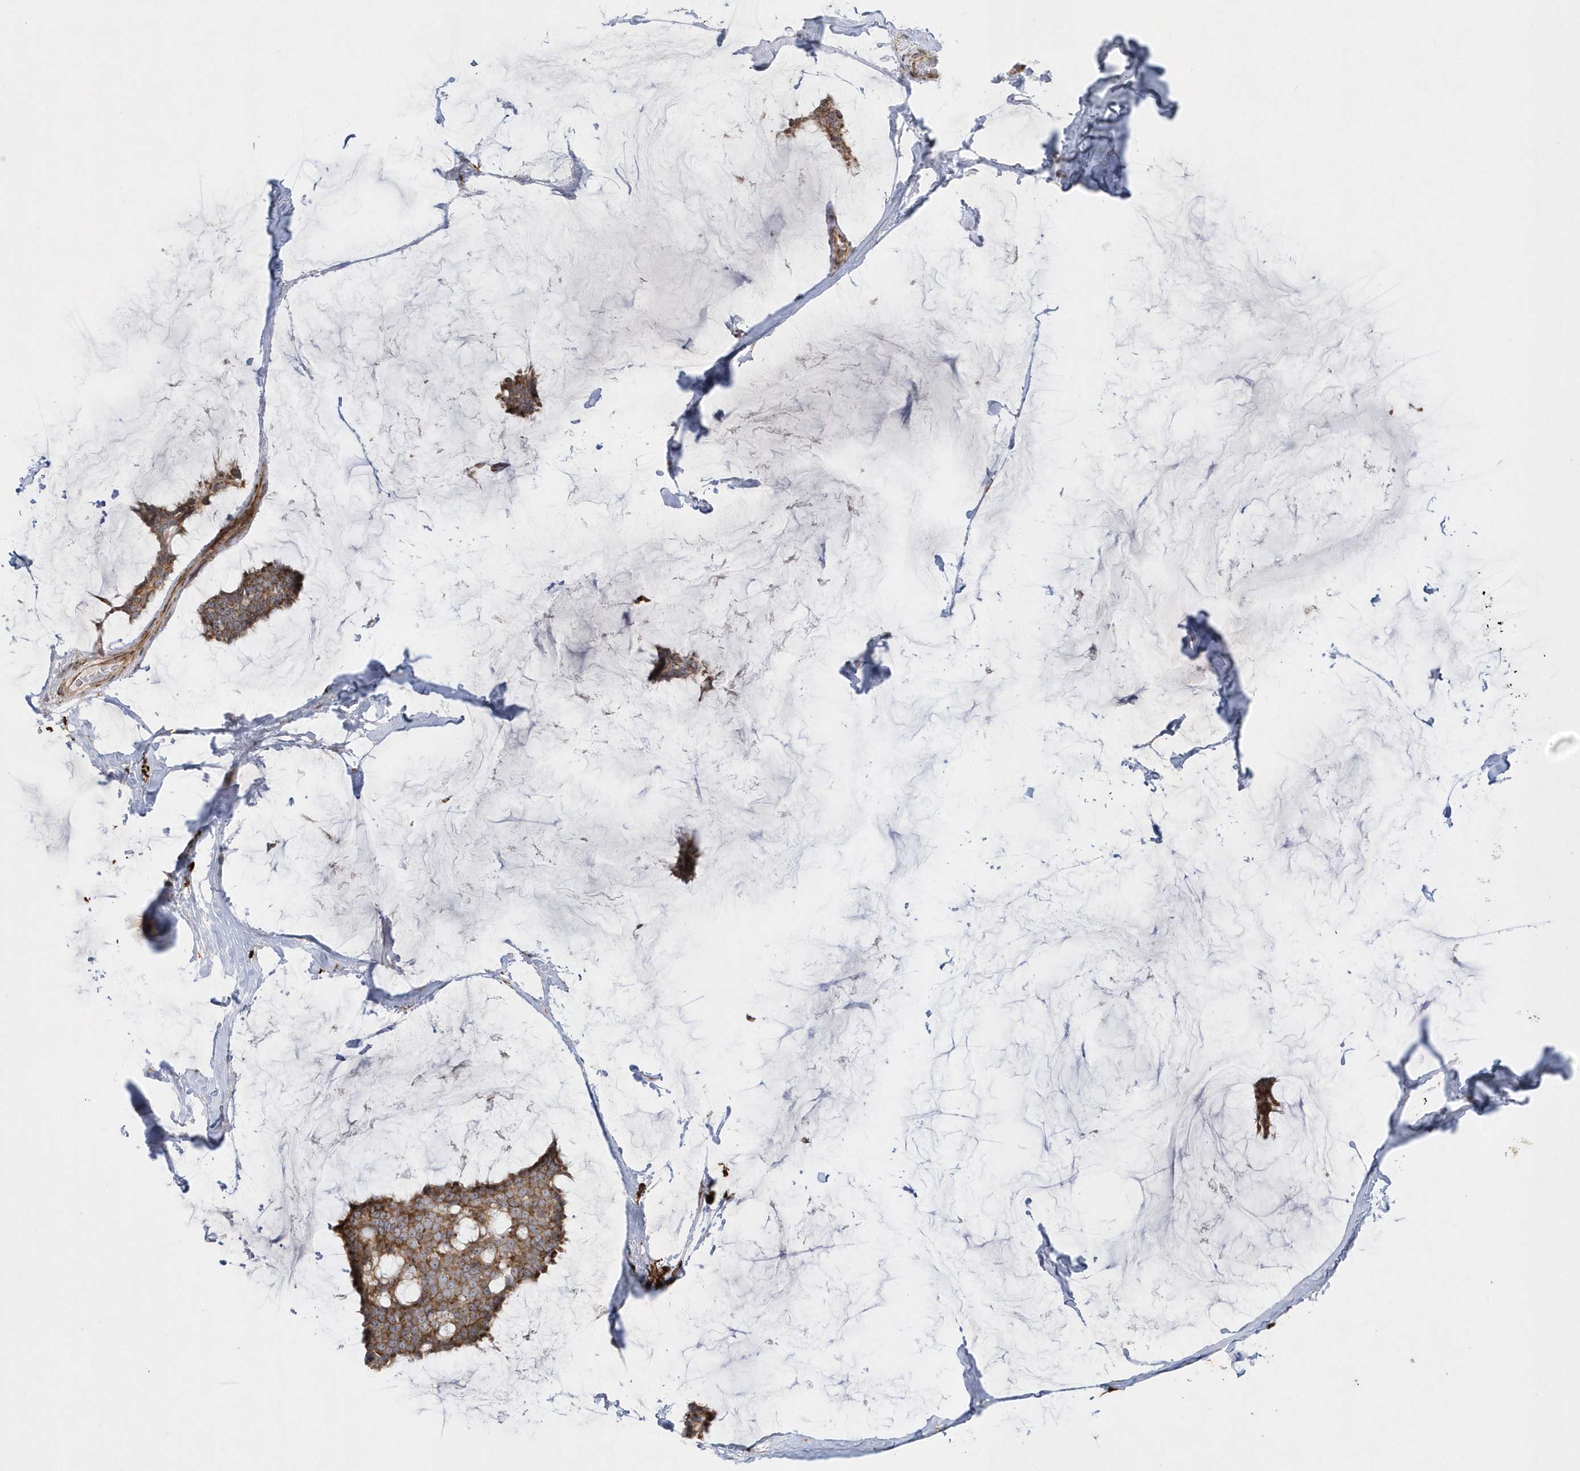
{"staining": {"intensity": "moderate", "quantity": ">75%", "location": "cytoplasmic/membranous"}, "tissue": "breast cancer", "cell_type": "Tumor cells", "image_type": "cancer", "snomed": [{"axis": "morphology", "description": "Duct carcinoma"}, {"axis": "topography", "description": "Breast"}], "caption": "Tumor cells show medium levels of moderate cytoplasmic/membranous expression in approximately >75% of cells in breast cancer (intraductal carcinoma).", "gene": "SH3BP2", "patient": {"sex": "female", "age": 93}}